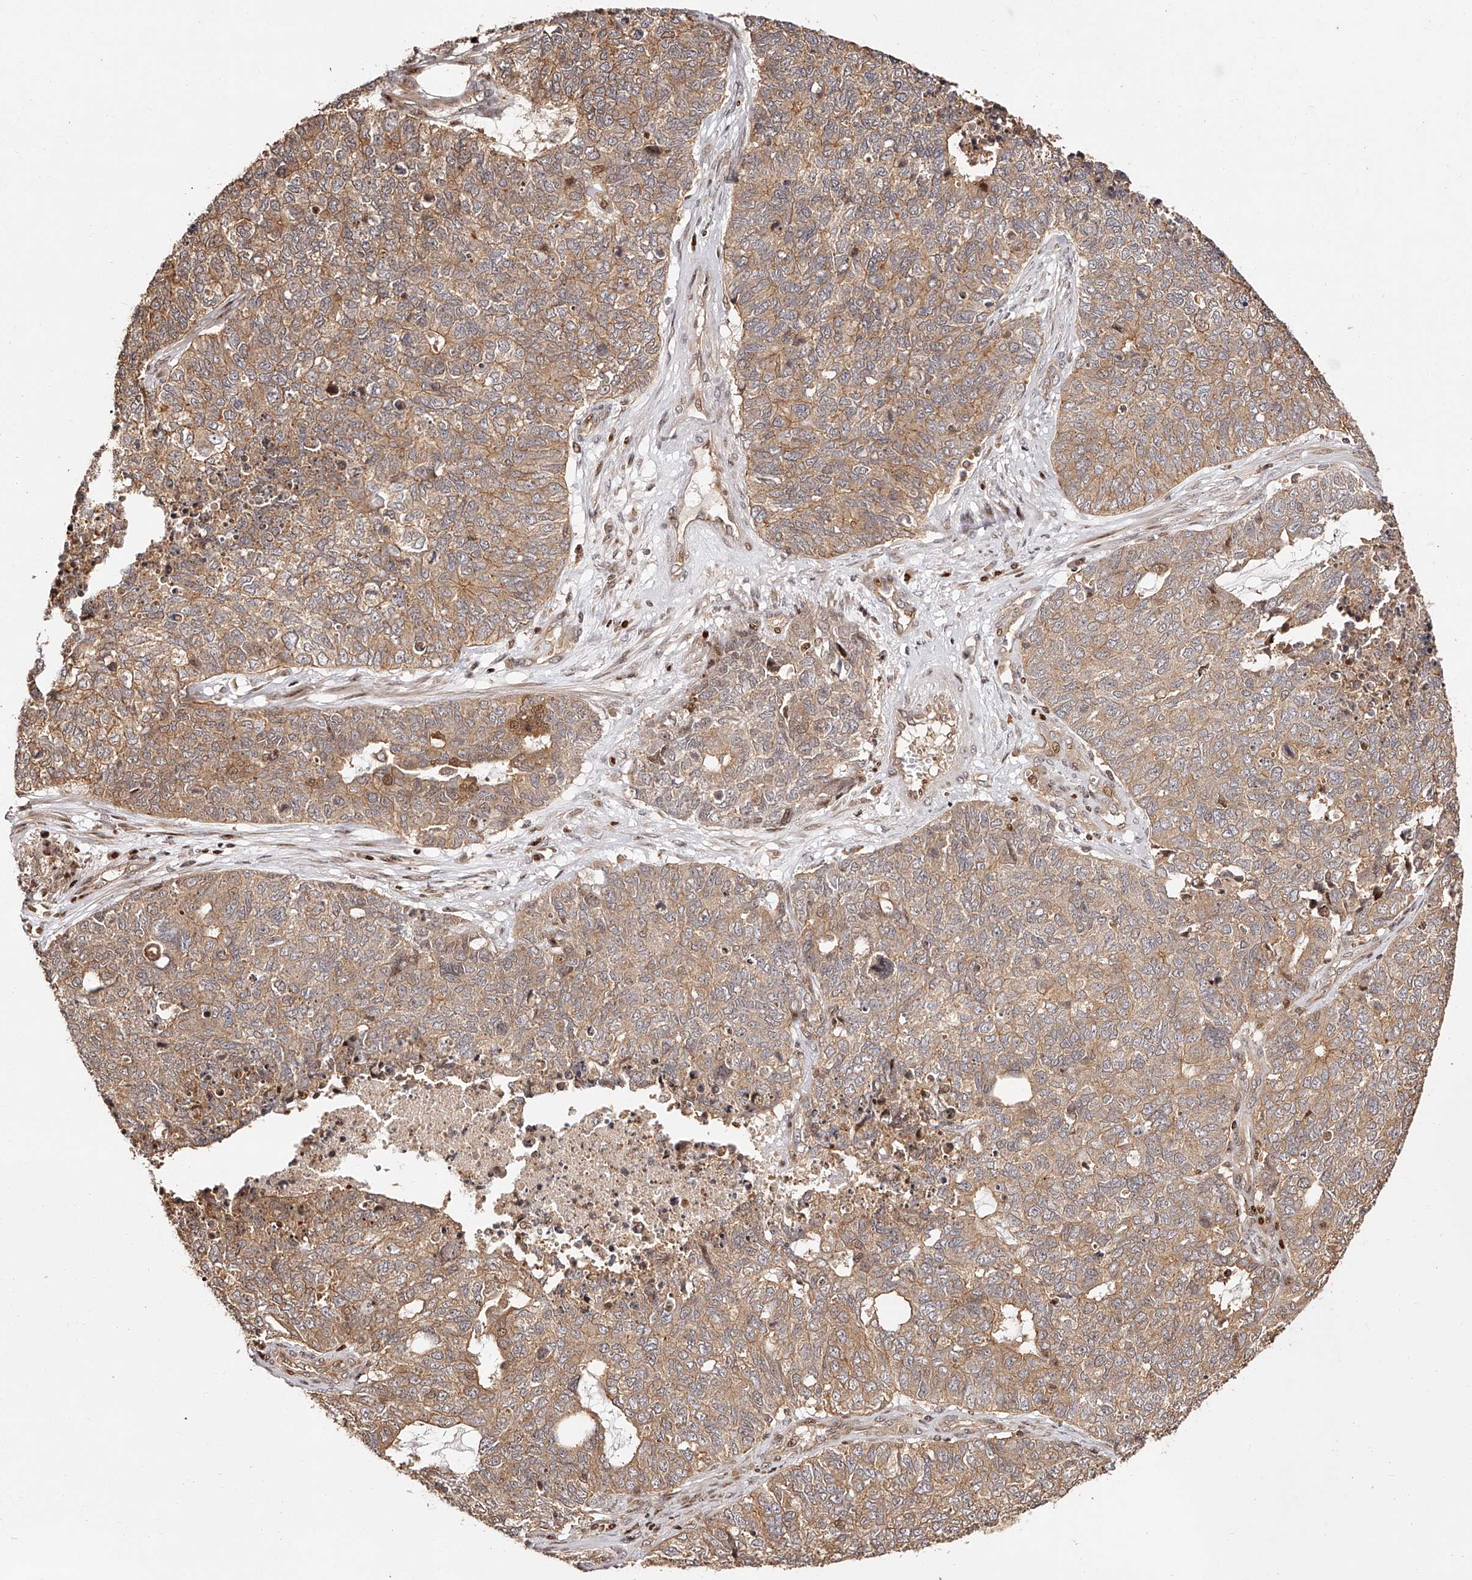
{"staining": {"intensity": "moderate", "quantity": ">75%", "location": "cytoplasmic/membranous"}, "tissue": "cervical cancer", "cell_type": "Tumor cells", "image_type": "cancer", "snomed": [{"axis": "morphology", "description": "Squamous cell carcinoma, NOS"}, {"axis": "topography", "description": "Cervix"}], "caption": "Cervical cancer (squamous cell carcinoma) was stained to show a protein in brown. There is medium levels of moderate cytoplasmic/membranous staining in approximately >75% of tumor cells.", "gene": "PFDN2", "patient": {"sex": "female", "age": 63}}